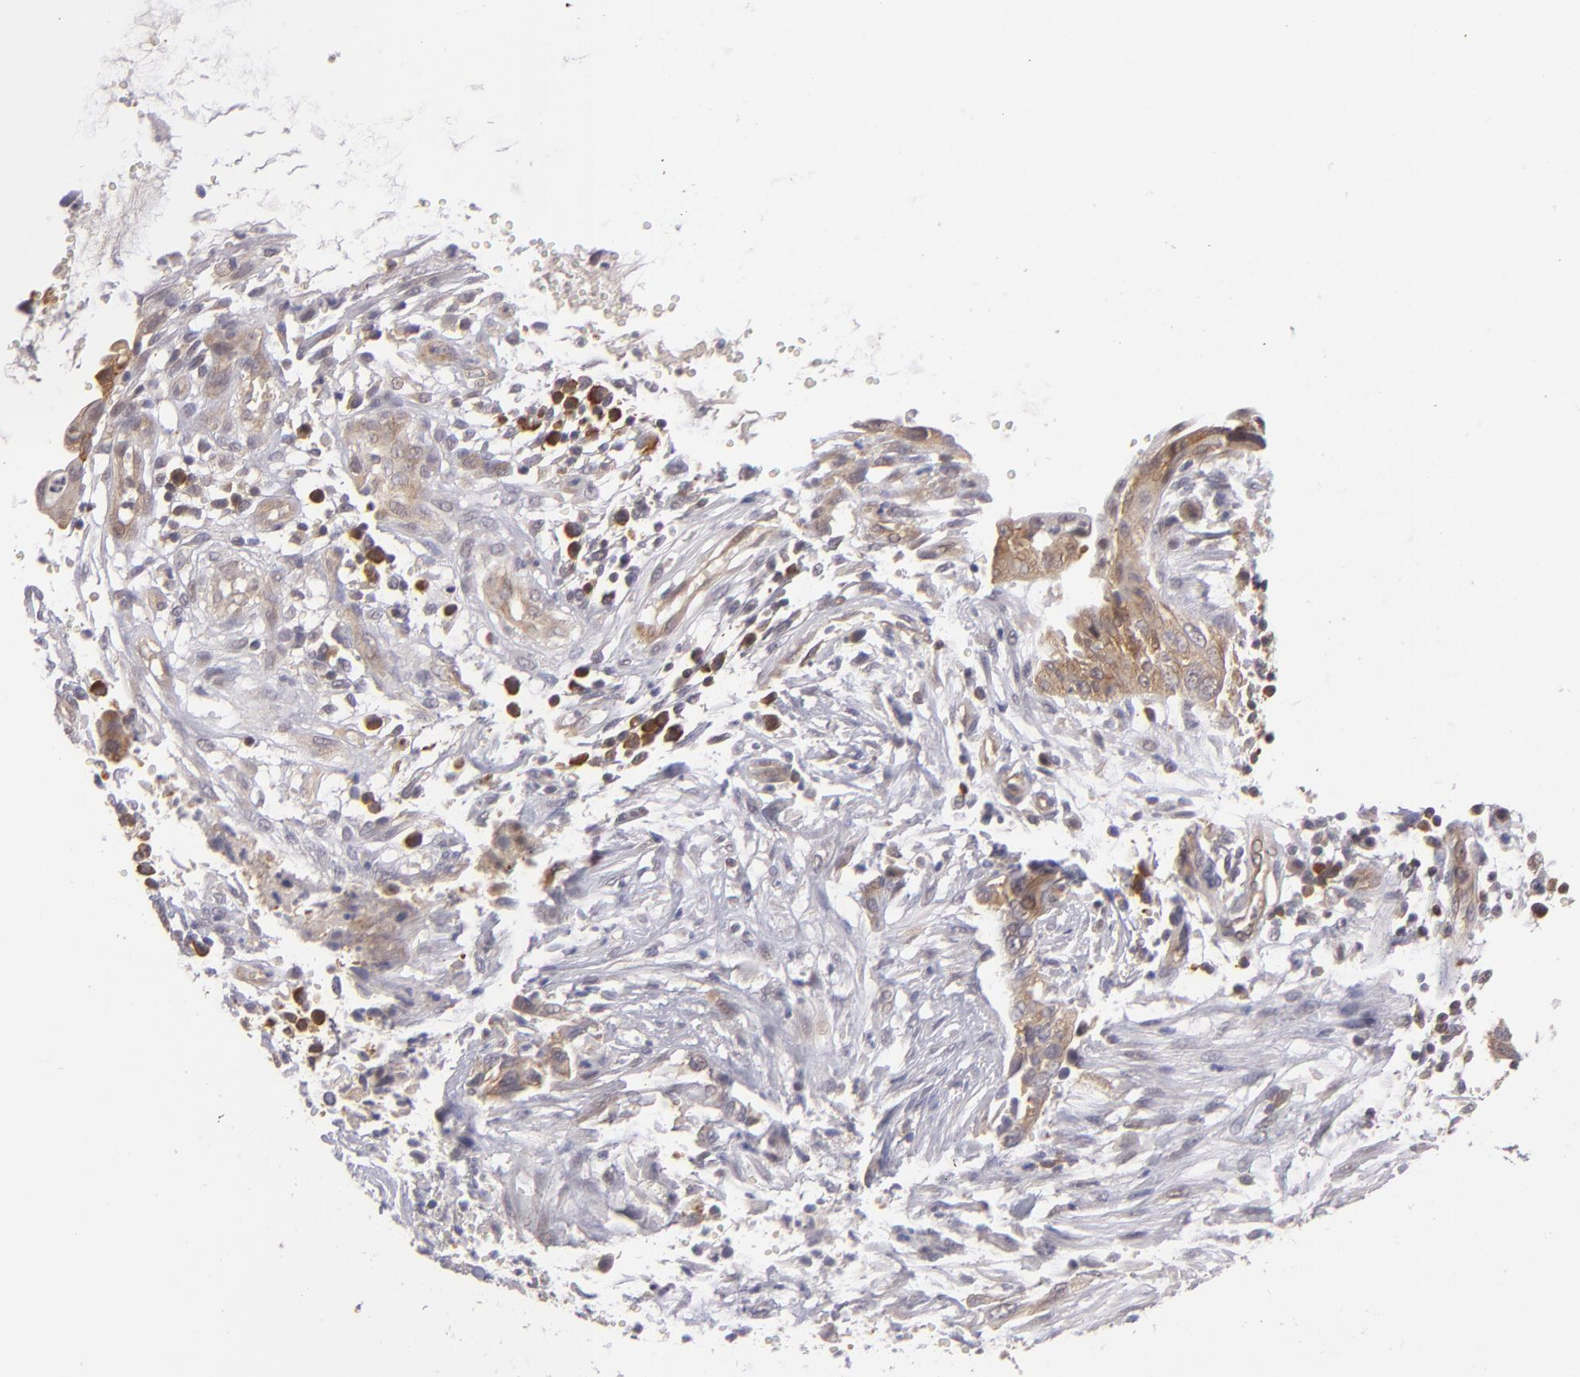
{"staining": {"intensity": "moderate", "quantity": "25%-75%", "location": "cytoplasmic/membranous"}, "tissue": "cervical cancer", "cell_type": "Tumor cells", "image_type": "cancer", "snomed": [{"axis": "morphology", "description": "Normal tissue, NOS"}, {"axis": "morphology", "description": "Squamous cell carcinoma, NOS"}, {"axis": "topography", "description": "Cervix"}], "caption": "Immunohistochemical staining of cervical cancer demonstrates moderate cytoplasmic/membranous protein expression in approximately 25%-75% of tumor cells.", "gene": "PTPN13", "patient": {"sex": "female", "age": 45}}